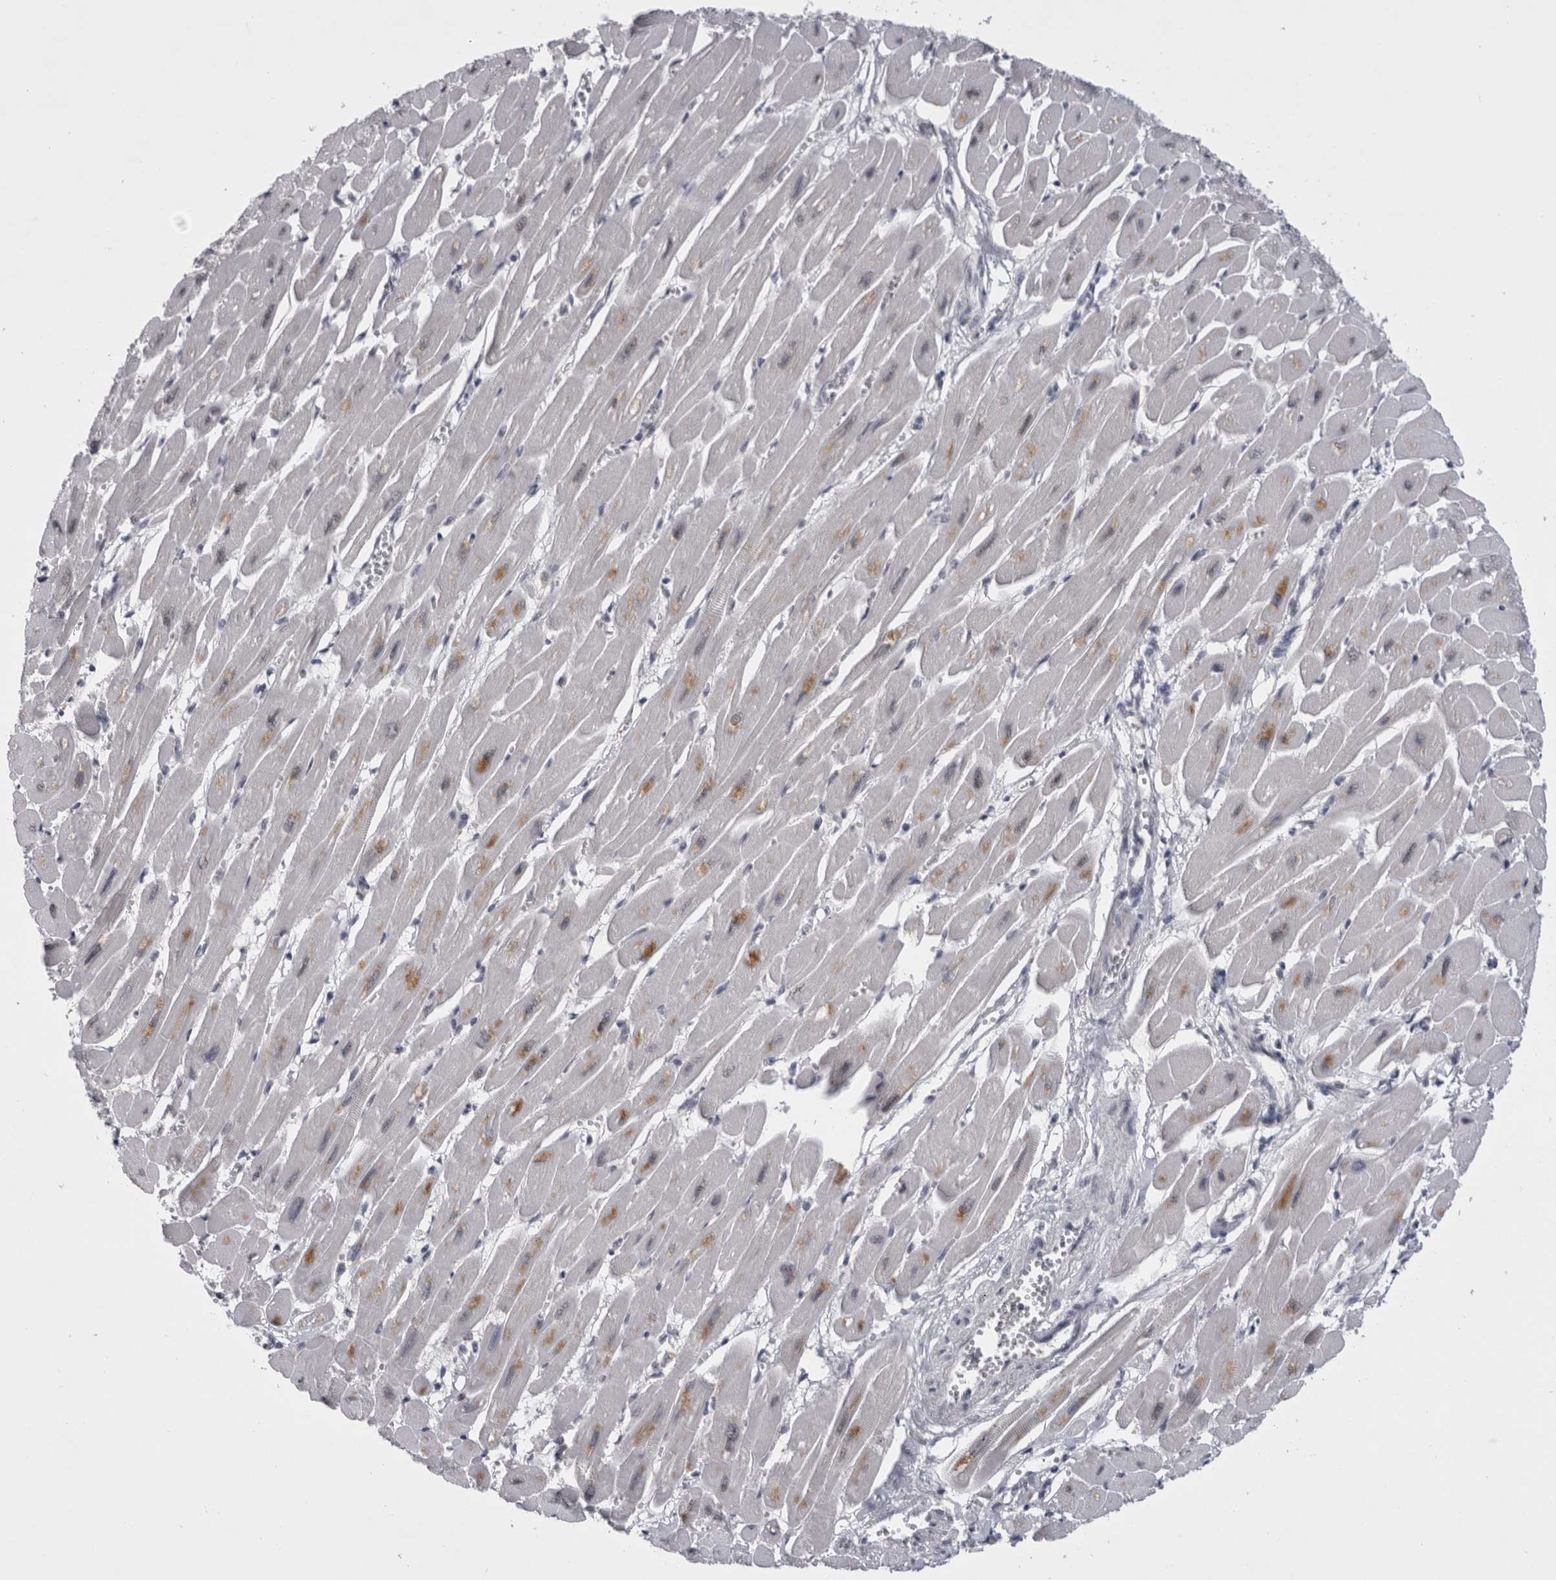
{"staining": {"intensity": "moderate", "quantity": "25%-75%", "location": "cytoplasmic/membranous"}, "tissue": "heart muscle", "cell_type": "Cardiomyocytes", "image_type": "normal", "snomed": [{"axis": "morphology", "description": "Normal tissue, NOS"}, {"axis": "topography", "description": "Heart"}], "caption": "Brown immunohistochemical staining in unremarkable human heart muscle demonstrates moderate cytoplasmic/membranous staining in approximately 25%-75% of cardiomyocytes. (Stains: DAB (3,3'-diaminobenzidine) in brown, nuclei in blue, Microscopy: brightfield microscopy at high magnification).", "gene": "PSMB2", "patient": {"sex": "female", "age": 54}}